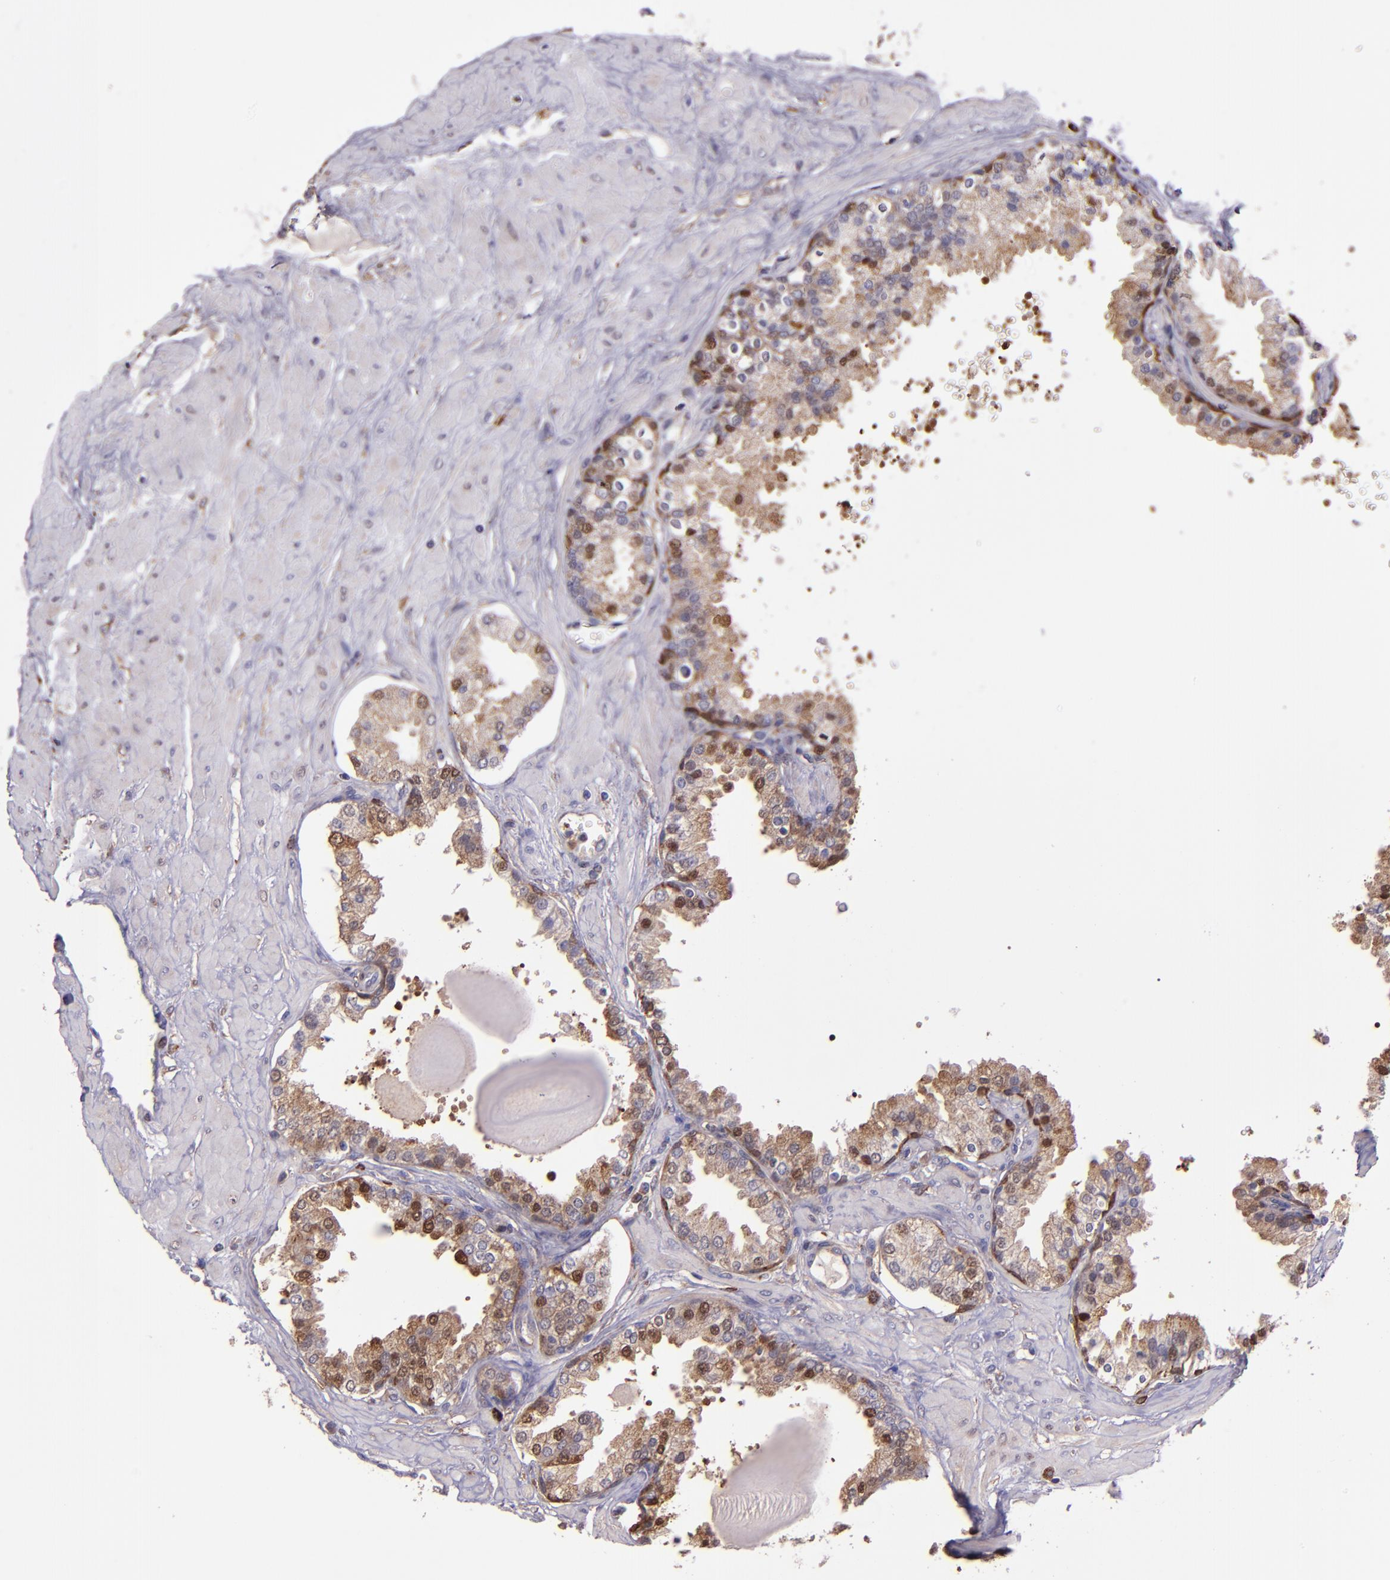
{"staining": {"intensity": "moderate", "quantity": ">75%", "location": "cytoplasmic/membranous"}, "tissue": "prostate", "cell_type": "Glandular cells", "image_type": "normal", "snomed": [{"axis": "morphology", "description": "Normal tissue, NOS"}, {"axis": "topography", "description": "Prostate"}], "caption": "Immunohistochemistry (IHC) image of unremarkable prostate: prostate stained using immunohistochemistry (IHC) demonstrates medium levels of moderate protein expression localized specifically in the cytoplasmic/membranous of glandular cells, appearing as a cytoplasmic/membranous brown color.", "gene": "WASH6P", "patient": {"sex": "male", "age": 51}}